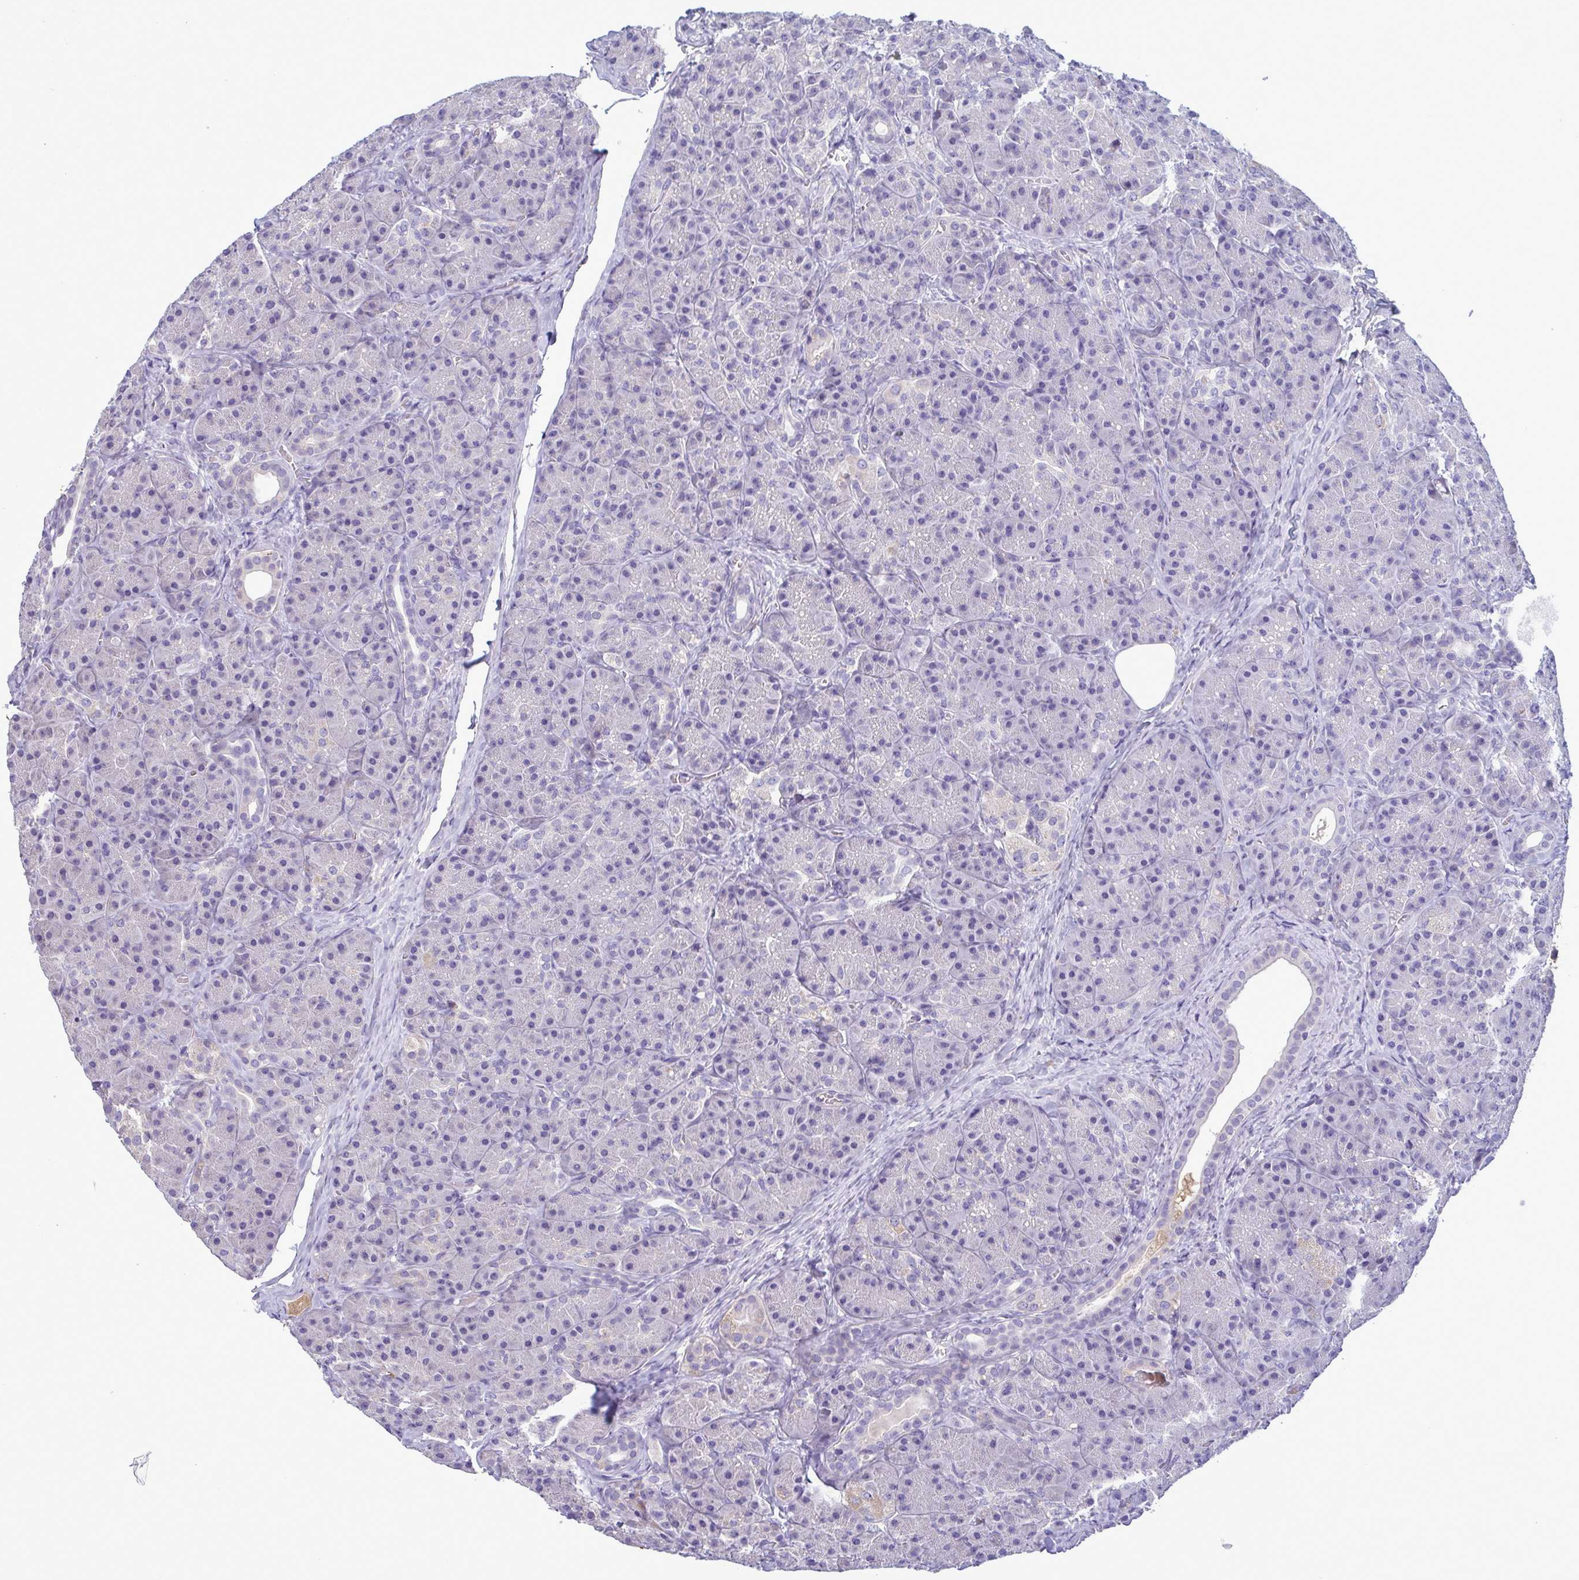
{"staining": {"intensity": "negative", "quantity": "none", "location": "none"}, "tissue": "pancreas", "cell_type": "Exocrine glandular cells", "image_type": "normal", "snomed": [{"axis": "morphology", "description": "Normal tissue, NOS"}, {"axis": "topography", "description": "Pancreas"}], "caption": "Immunohistochemistry (IHC) of unremarkable human pancreas reveals no positivity in exocrine glandular cells.", "gene": "F13B", "patient": {"sex": "male", "age": 57}}